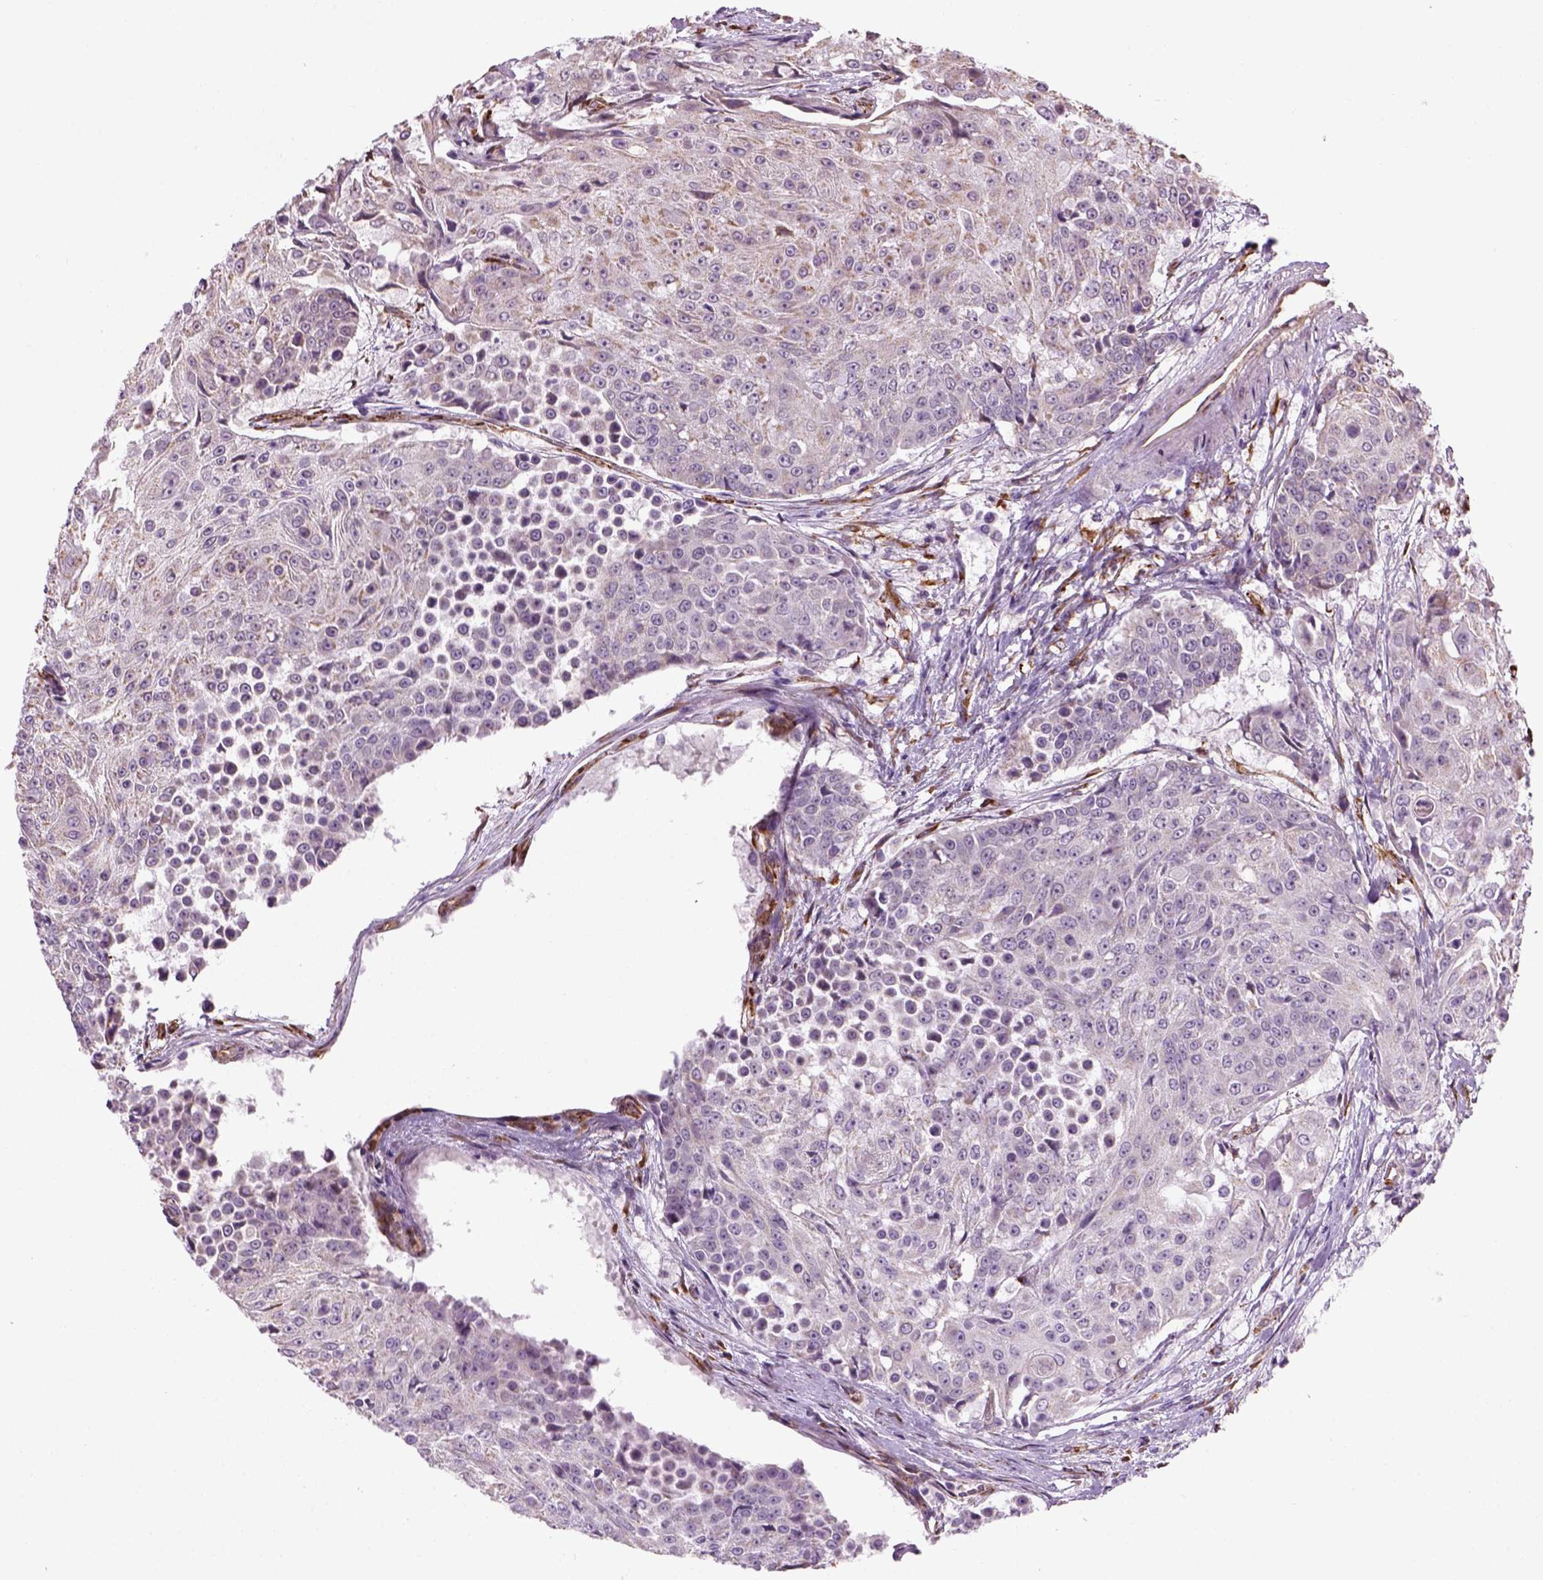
{"staining": {"intensity": "negative", "quantity": "none", "location": "none"}, "tissue": "urothelial cancer", "cell_type": "Tumor cells", "image_type": "cancer", "snomed": [{"axis": "morphology", "description": "Urothelial carcinoma, High grade"}, {"axis": "topography", "description": "Urinary bladder"}], "caption": "A high-resolution image shows immunohistochemistry (IHC) staining of urothelial cancer, which shows no significant positivity in tumor cells. (Stains: DAB (3,3'-diaminobenzidine) immunohistochemistry (IHC) with hematoxylin counter stain, Microscopy: brightfield microscopy at high magnification).", "gene": "XK", "patient": {"sex": "female", "age": 63}}